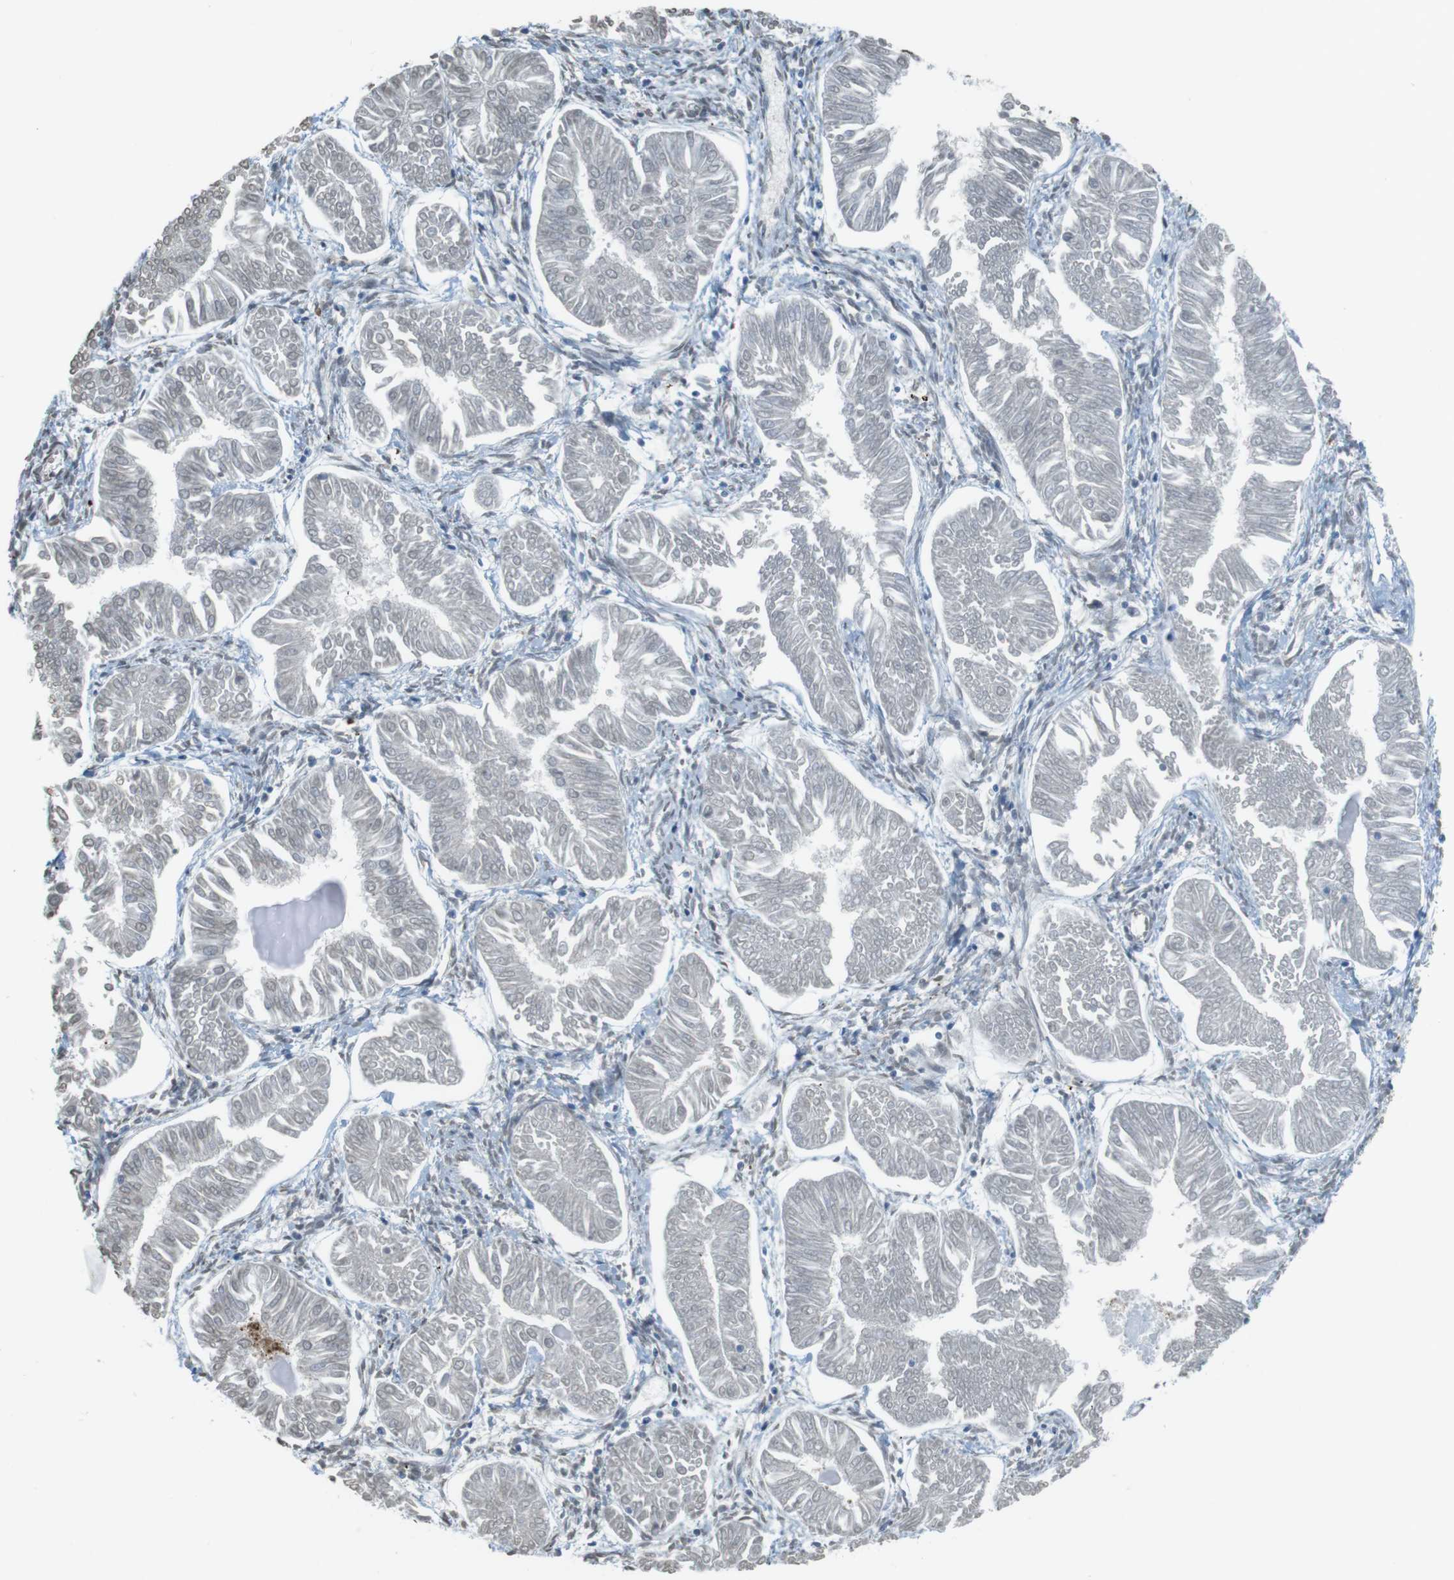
{"staining": {"intensity": "negative", "quantity": "none", "location": "none"}, "tissue": "endometrial cancer", "cell_type": "Tumor cells", "image_type": "cancer", "snomed": [{"axis": "morphology", "description": "Adenocarcinoma, NOS"}, {"axis": "topography", "description": "Endometrium"}], "caption": "A micrograph of human endometrial cancer is negative for staining in tumor cells. Nuclei are stained in blue.", "gene": "FZD10", "patient": {"sex": "female", "age": 53}}